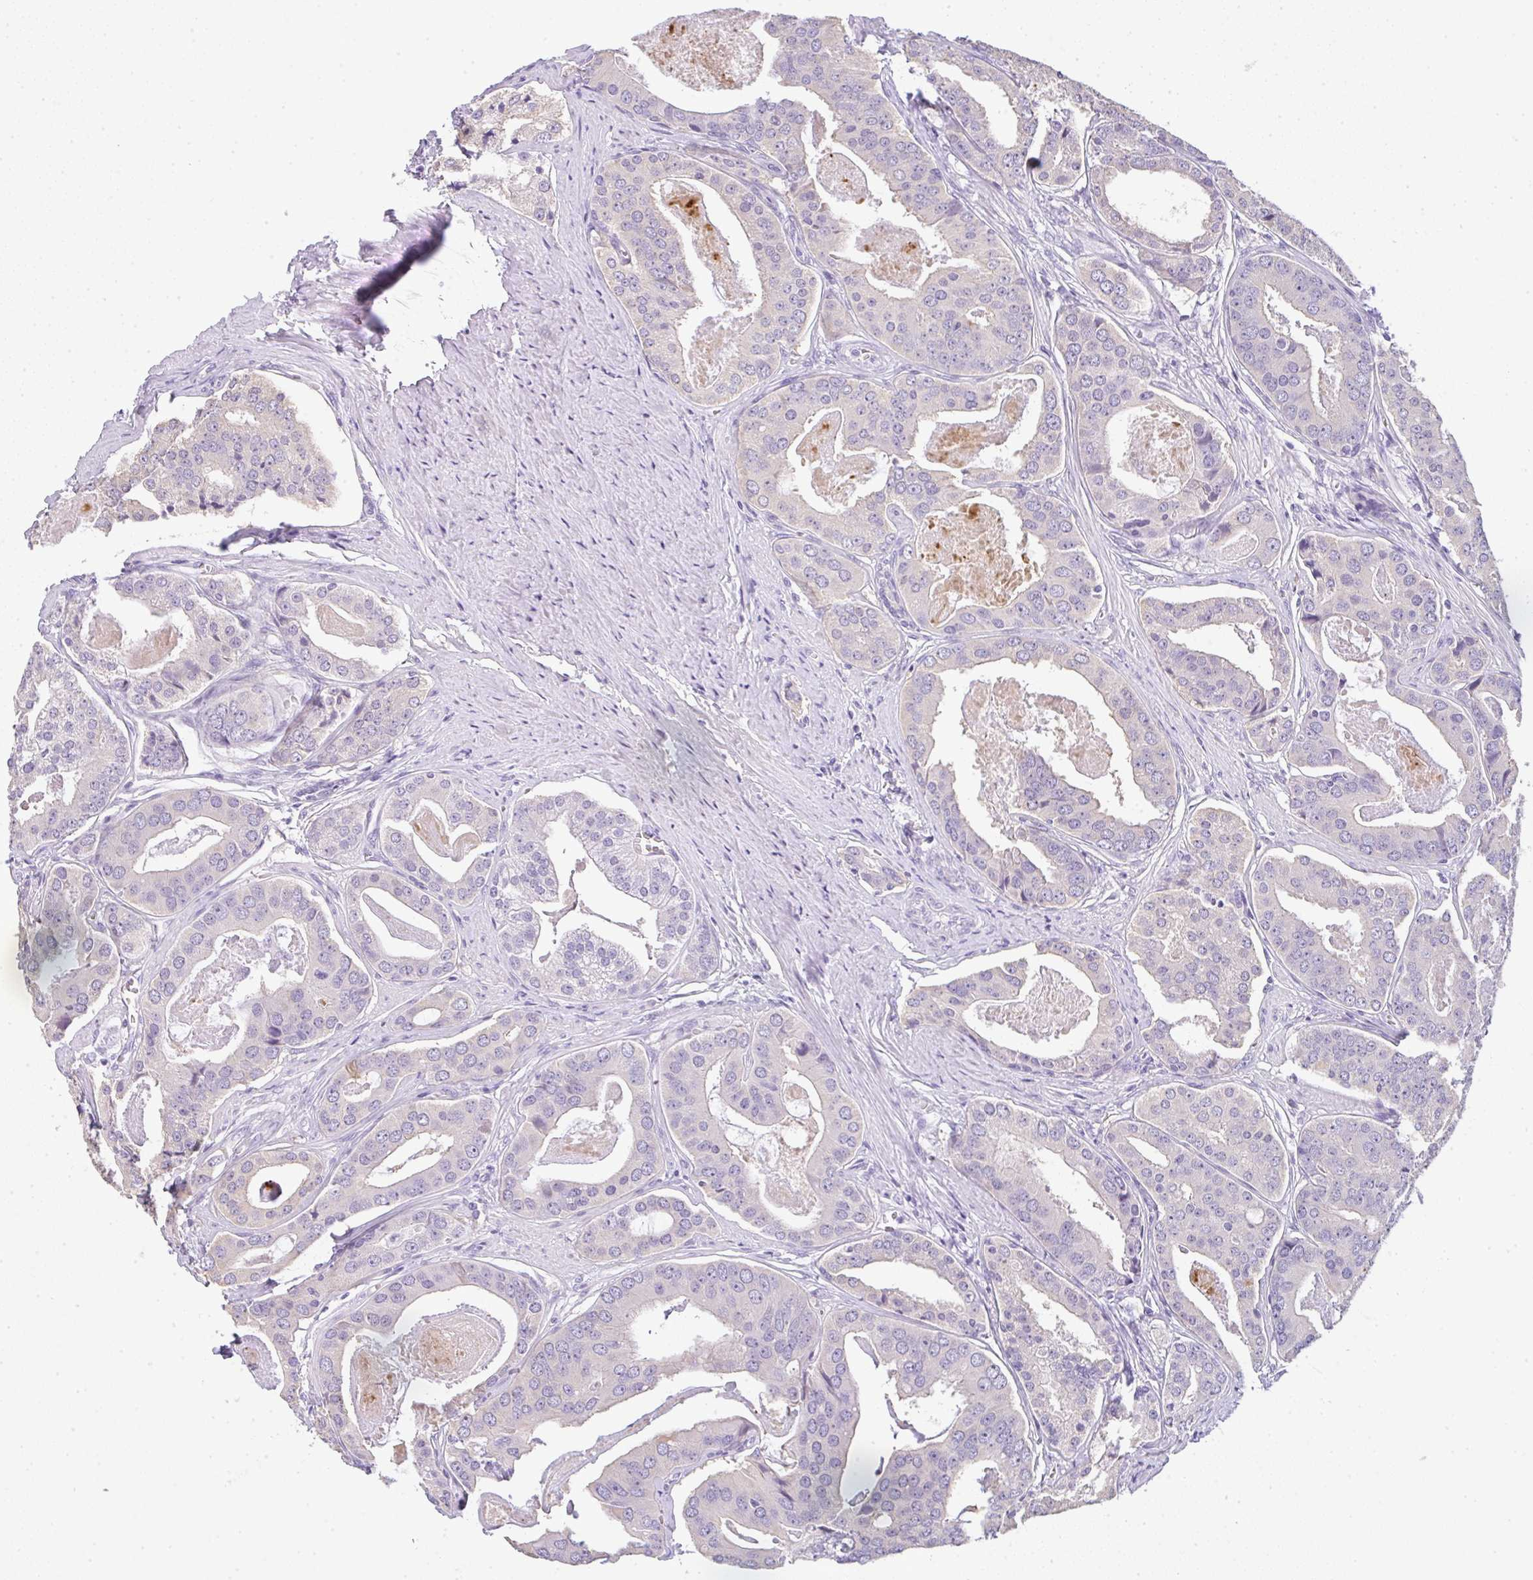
{"staining": {"intensity": "moderate", "quantity": "<25%", "location": "cytoplasmic/membranous"}, "tissue": "prostate cancer", "cell_type": "Tumor cells", "image_type": "cancer", "snomed": [{"axis": "morphology", "description": "Adenocarcinoma, High grade"}, {"axis": "topography", "description": "Prostate"}], "caption": "An IHC photomicrograph of tumor tissue is shown. Protein staining in brown labels moderate cytoplasmic/membranous positivity in high-grade adenocarcinoma (prostate) within tumor cells. (brown staining indicates protein expression, while blue staining denotes nuclei).", "gene": "LPAR4", "patient": {"sex": "male", "age": 71}}